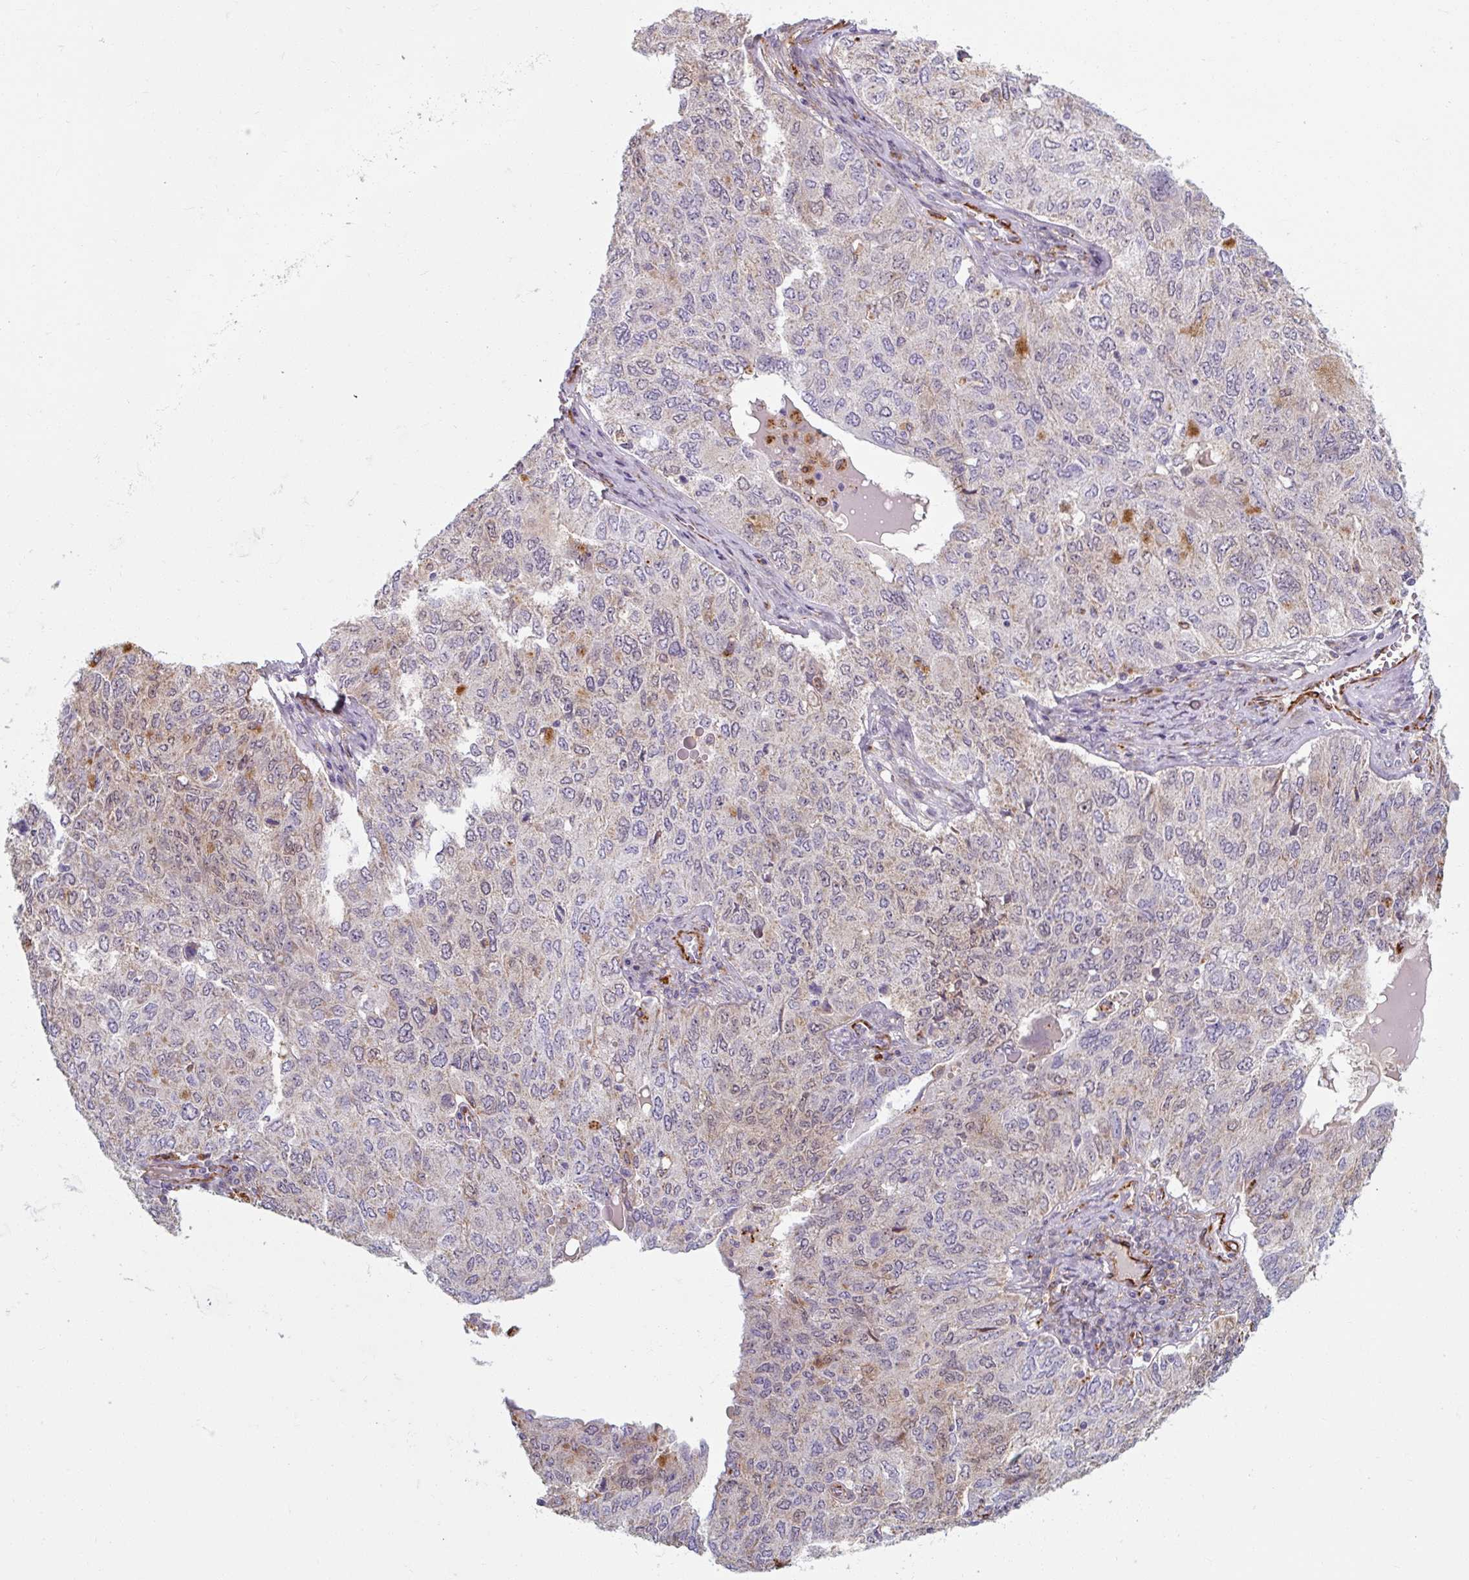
{"staining": {"intensity": "negative", "quantity": "none", "location": "none"}, "tissue": "ovarian cancer", "cell_type": "Tumor cells", "image_type": "cancer", "snomed": [{"axis": "morphology", "description": "Carcinoma, endometroid"}, {"axis": "topography", "description": "Ovary"}], "caption": "Immunohistochemistry (IHC) photomicrograph of human ovarian cancer (endometroid carcinoma) stained for a protein (brown), which demonstrates no expression in tumor cells.", "gene": "MRPS5", "patient": {"sex": "female", "age": 62}}